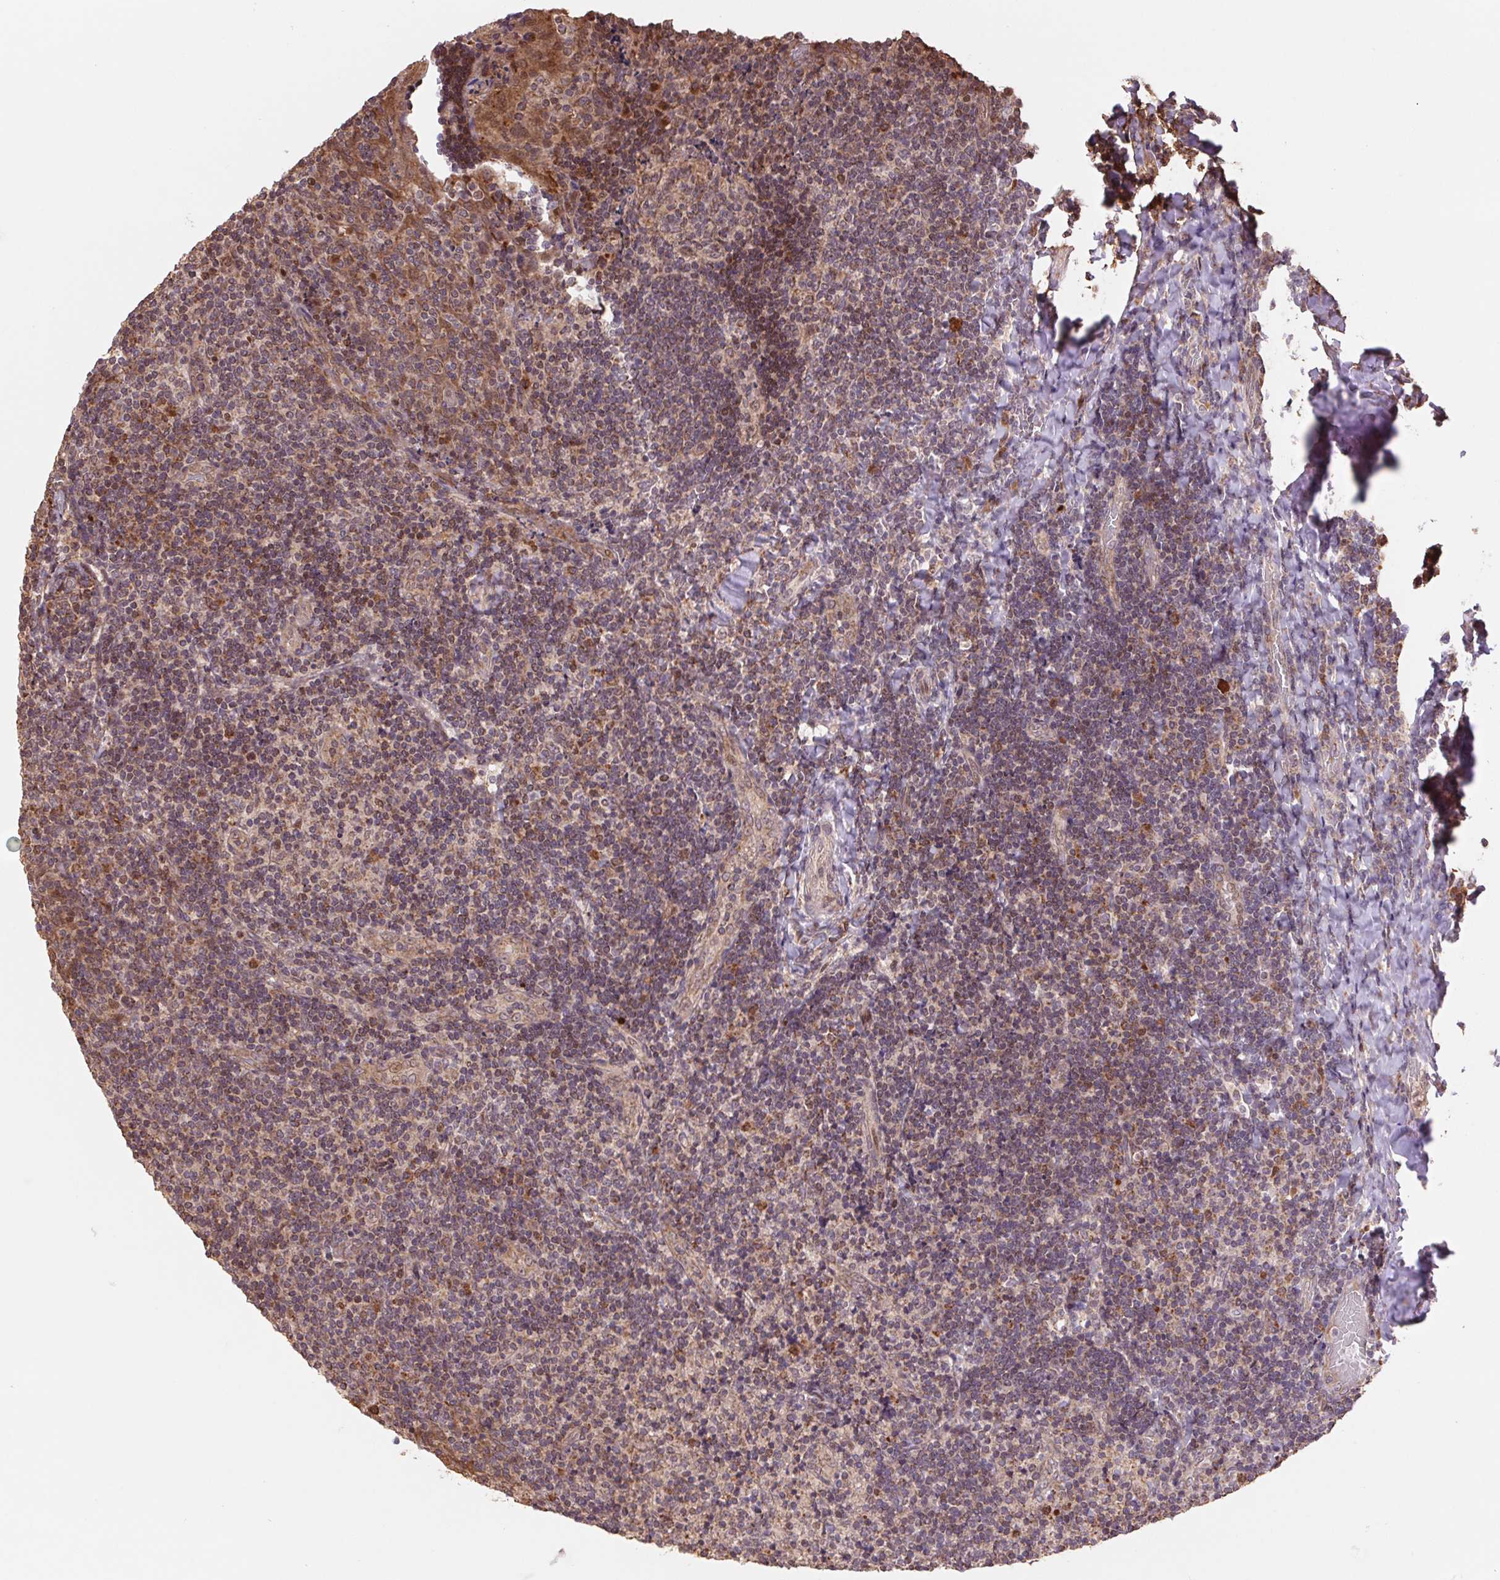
{"staining": {"intensity": "weak", "quantity": ">75%", "location": "cytoplasmic/membranous"}, "tissue": "tonsil", "cell_type": "Germinal center cells", "image_type": "normal", "snomed": [{"axis": "morphology", "description": "Normal tissue, NOS"}, {"axis": "topography", "description": "Tonsil"}], "caption": "Weak cytoplasmic/membranous expression is present in about >75% of germinal center cells in normal tonsil. Using DAB (brown) and hematoxylin (blue) stains, captured at high magnification using brightfield microscopy.", "gene": "PDHA1", "patient": {"sex": "male", "age": 17}}